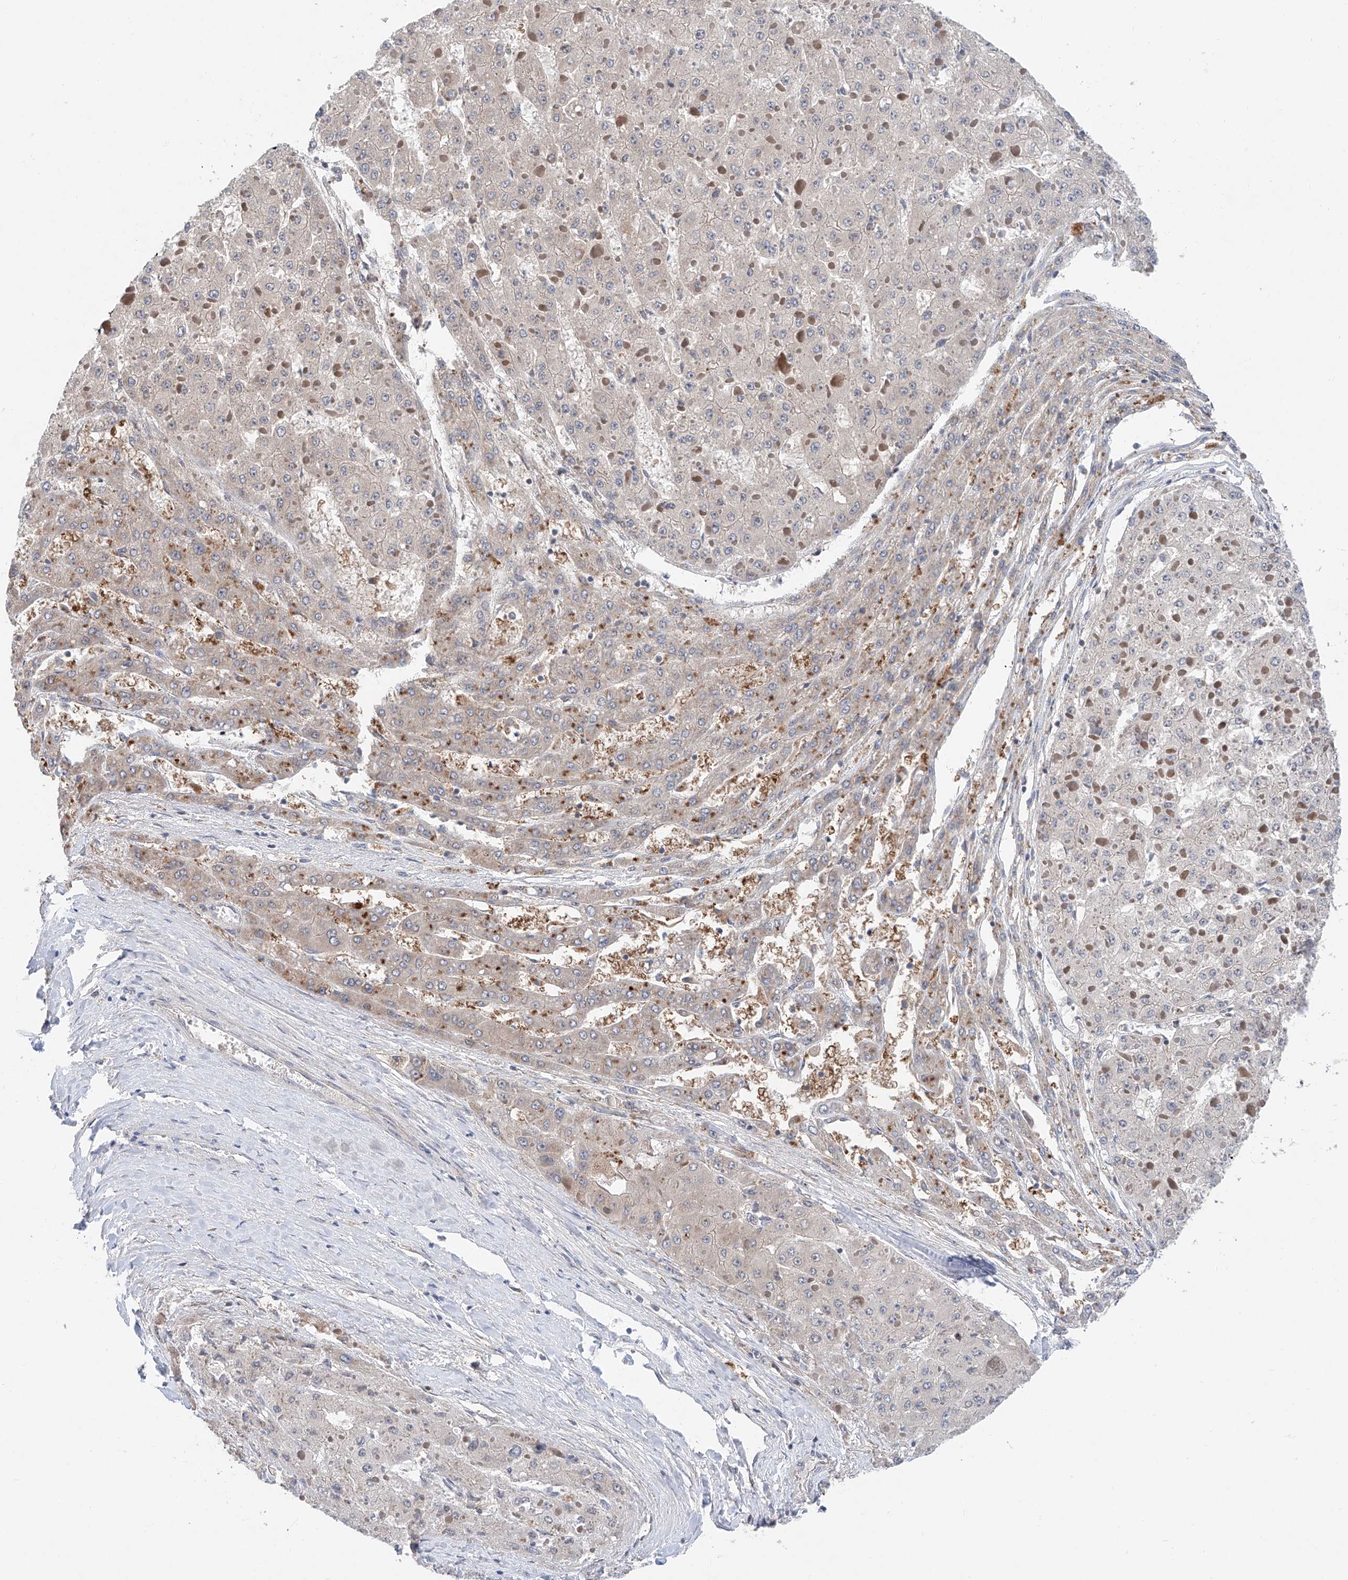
{"staining": {"intensity": "weak", "quantity": "<25%", "location": "cytoplasmic/membranous"}, "tissue": "liver cancer", "cell_type": "Tumor cells", "image_type": "cancer", "snomed": [{"axis": "morphology", "description": "Carcinoma, Hepatocellular, NOS"}, {"axis": "topography", "description": "Liver"}], "caption": "Immunohistochemistry of human liver hepatocellular carcinoma shows no positivity in tumor cells.", "gene": "FUCA2", "patient": {"sex": "female", "age": 73}}